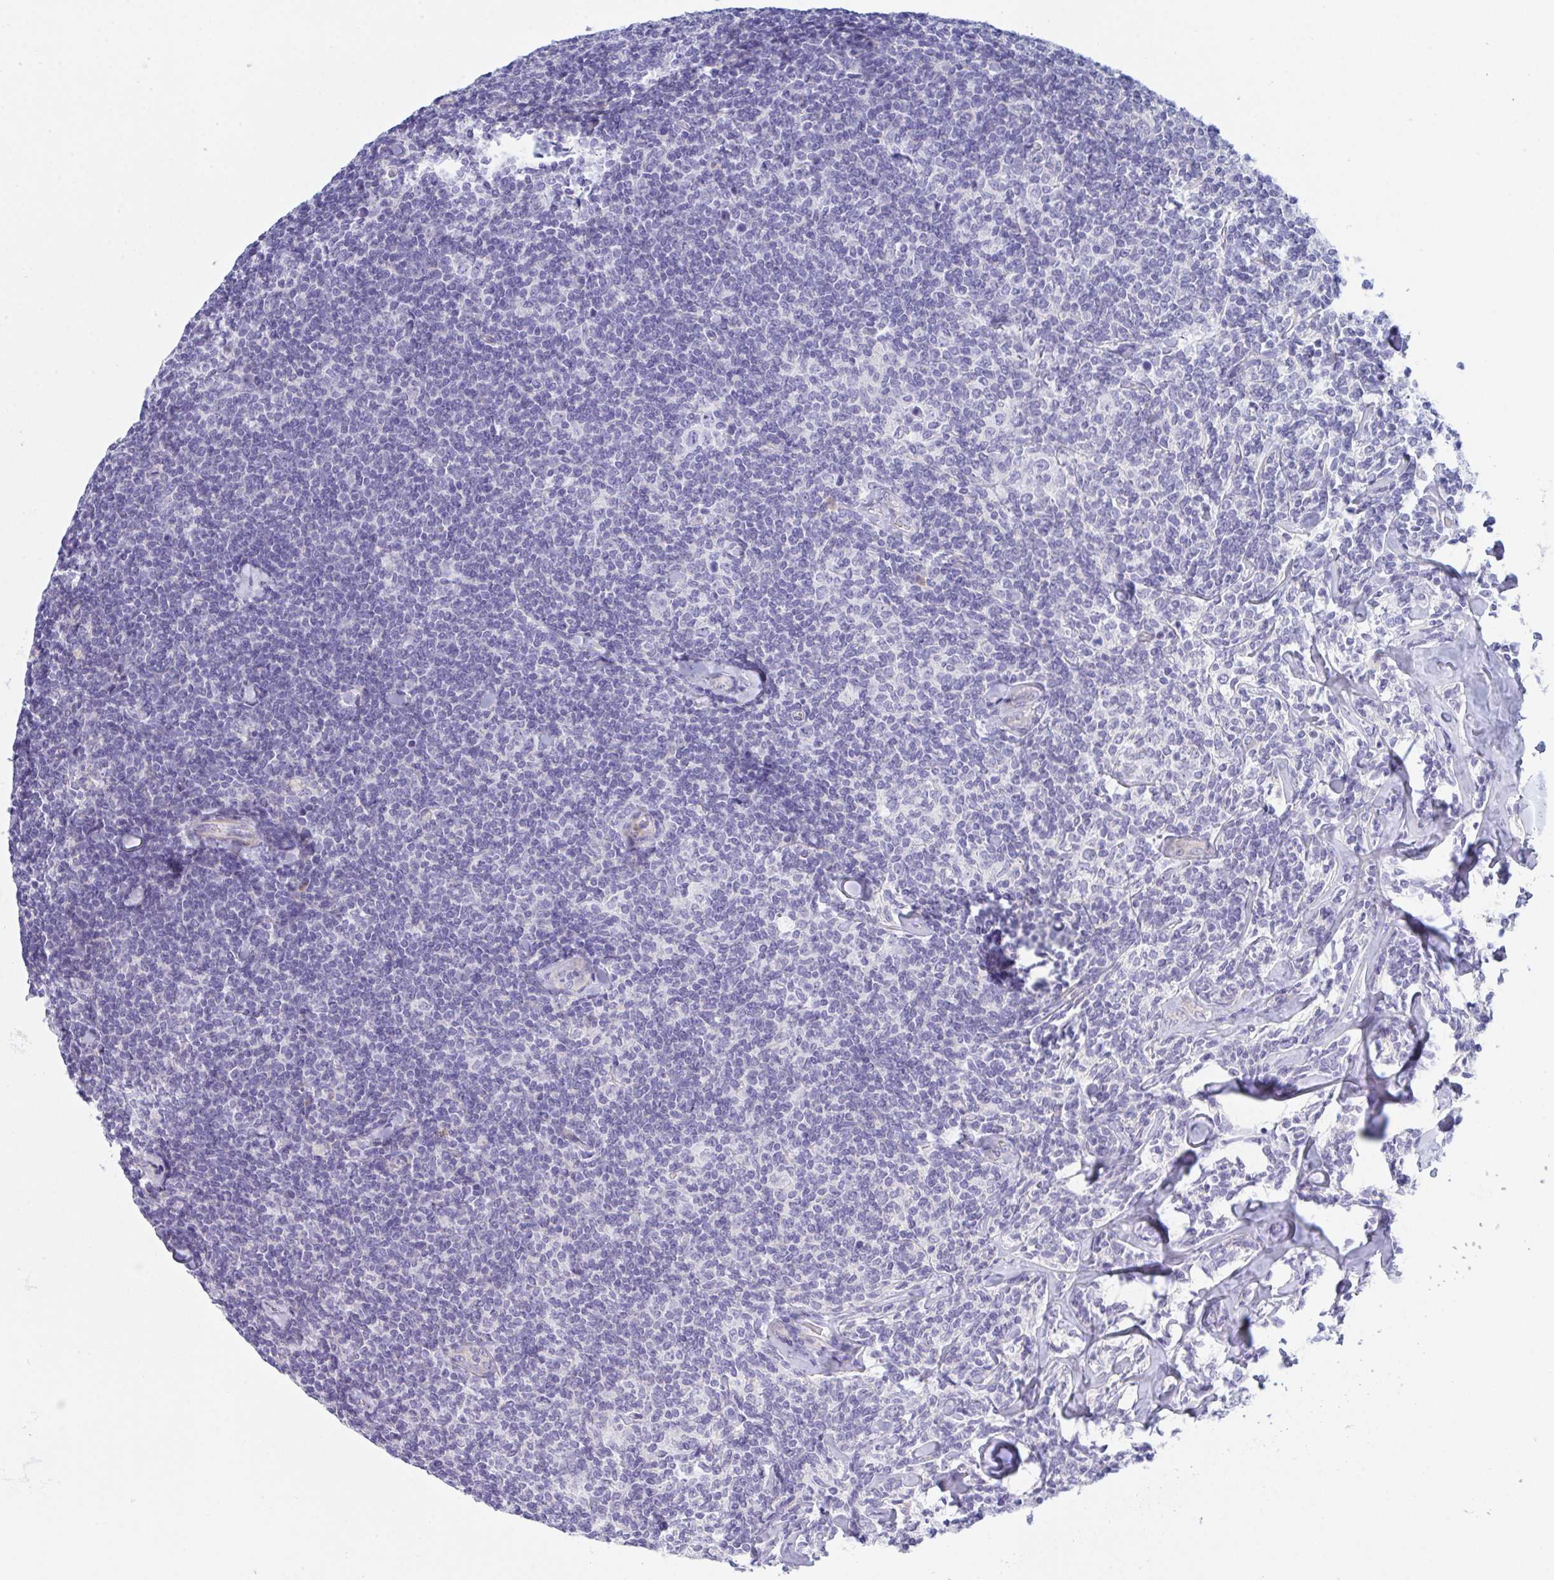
{"staining": {"intensity": "negative", "quantity": "none", "location": "none"}, "tissue": "lymphoma", "cell_type": "Tumor cells", "image_type": "cancer", "snomed": [{"axis": "morphology", "description": "Malignant lymphoma, non-Hodgkin's type, Low grade"}, {"axis": "topography", "description": "Lymph node"}], "caption": "Tumor cells are negative for protein expression in human low-grade malignant lymphoma, non-Hodgkin's type.", "gene": "CEP170B", "patient": {"sex": "female", "age": 56}}